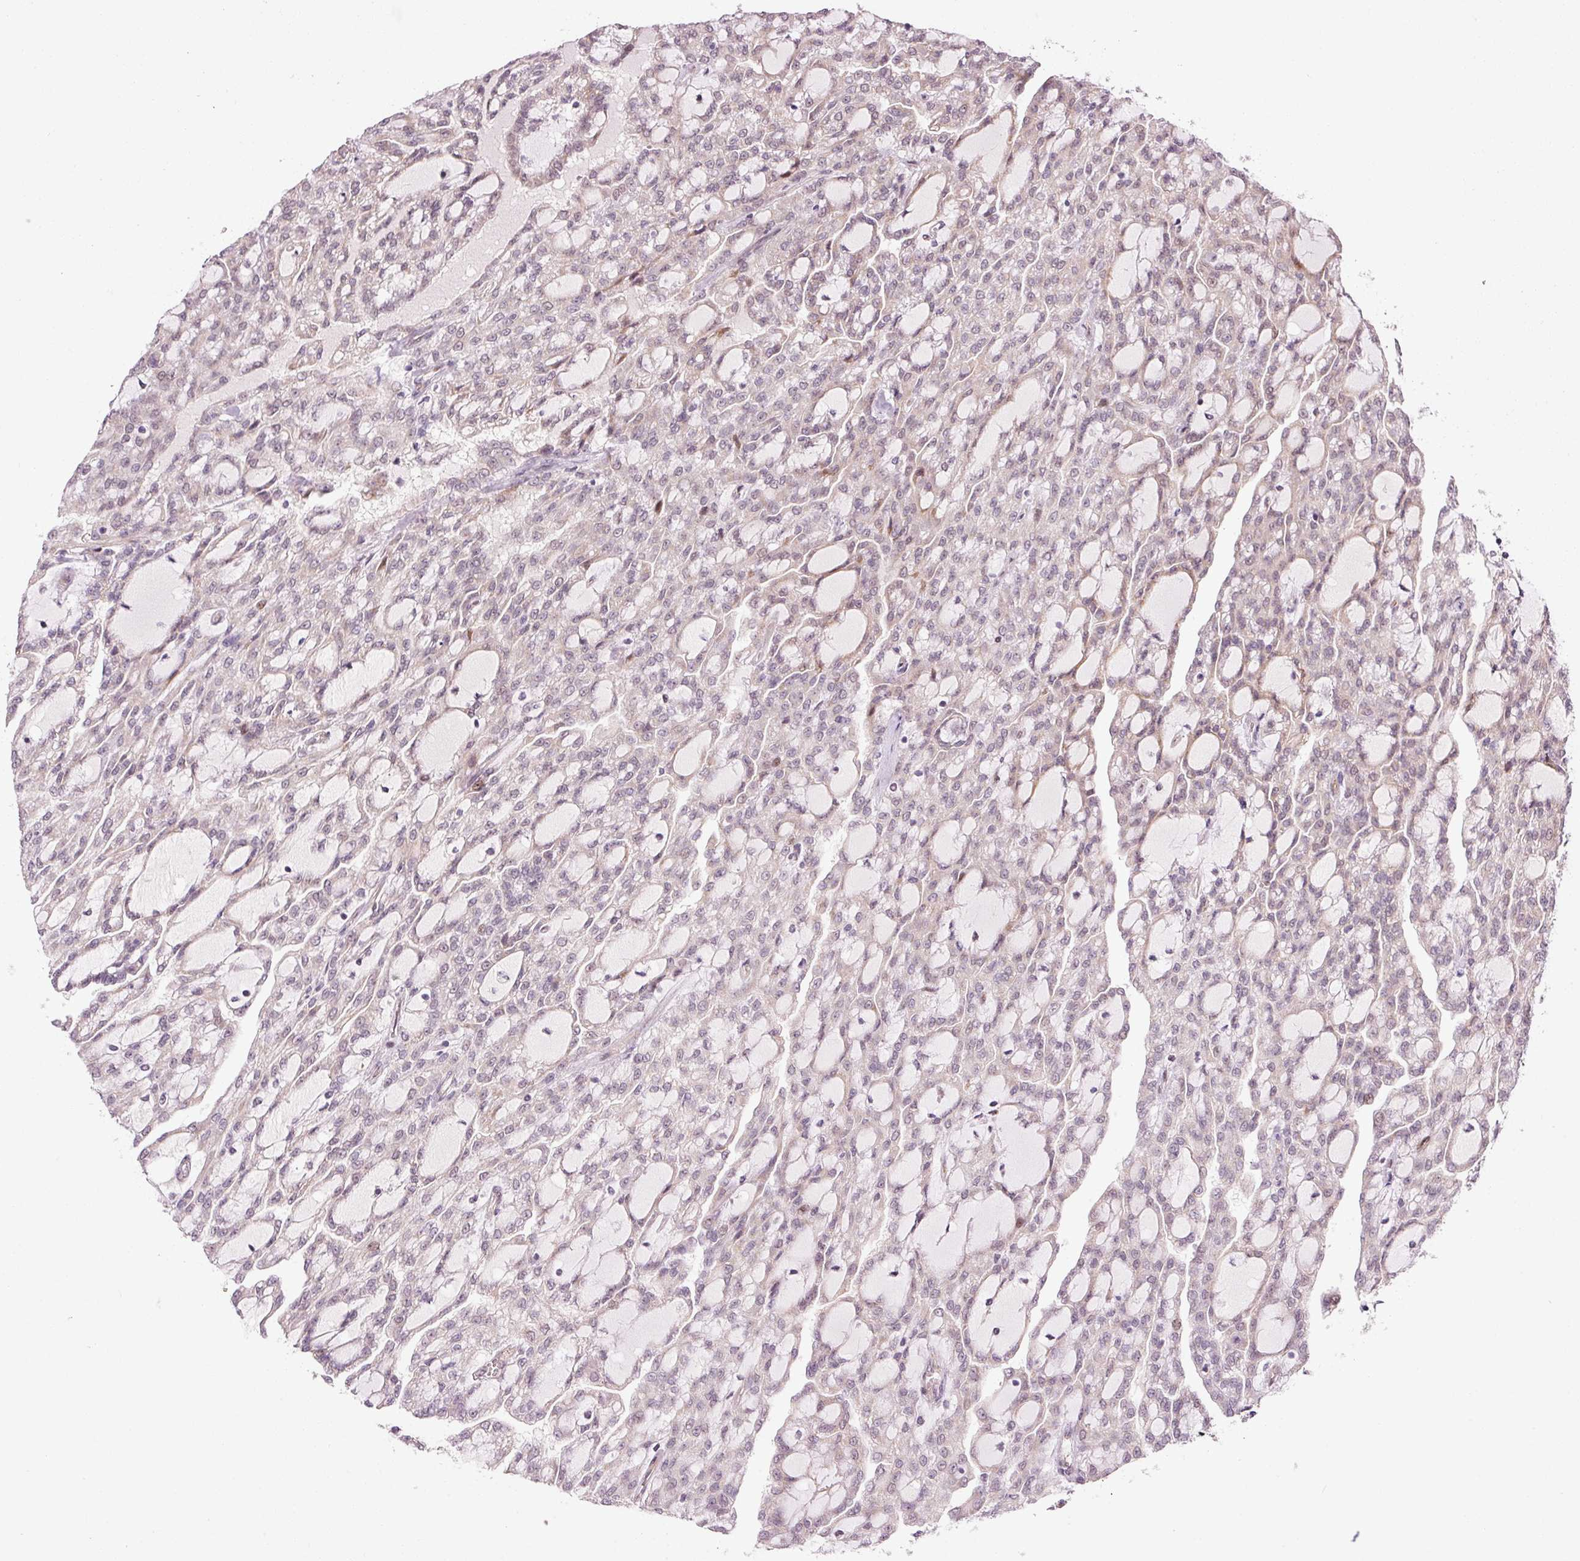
{"staining": {"intensity": "negative", "quantity": "none", "location": "none"}, "tissue": "renal cancer", "cell_type": "Tumor cells", "image_type": "cancer", "snomed": [{"axis": "morphology", "description": "Adenocarcinoma, NOS"}, {"axis": "topography", "description": "Kidney"}], "caption": "Immunohistochemistry (IHC) histopathology image of neoplastic tissue: adenocarcinoma (renal) stained with DAB demonstrates no significant protein expression in tumor cells.", "gene": "ANKRD20A1", "patient": {"sex": "male", "age": 63}}